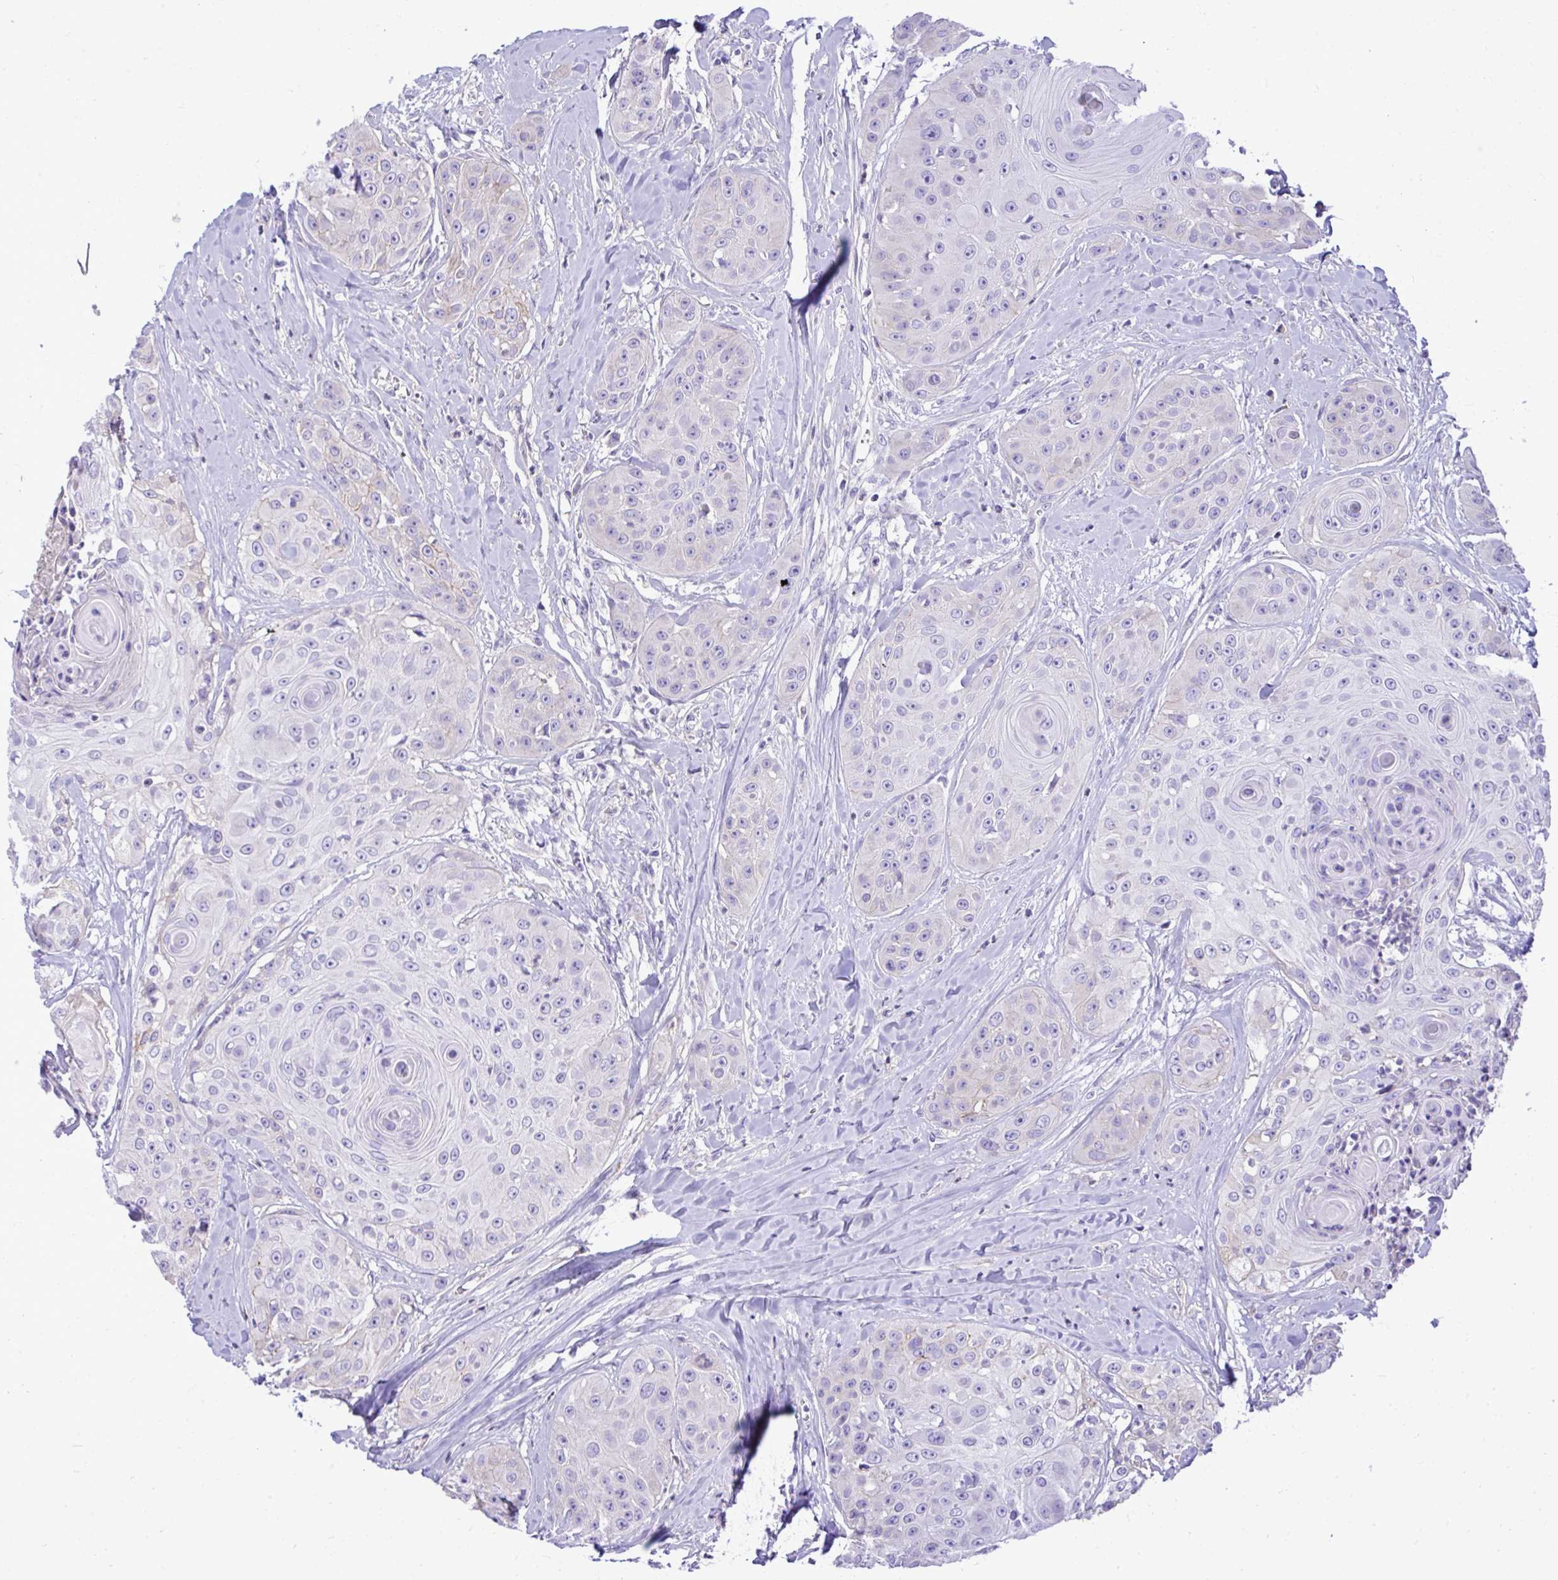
{"staining": {"intensity": "negative", "quantity": "none", "location": "none"}, "tissue": "head and neck cancer", "cell_type": "Tumor cells", "image_type": "cancer", "snomed": [{"axis": "morphology", "description": "Squamous cell carcinoma, NOS"}, {"axis": "topography", "description": "Head-Neck"}], "caption": "The micrograph exhibits no staining of tumor cells in head and neck cancer. The staining was performed using DAB to visualize the protein expression in brown, while the nuclei were stained in blue with hematoxylin (Magnification: 20x).", "gene": "HRG", "patient": {"sex": "male", "age": 83}}